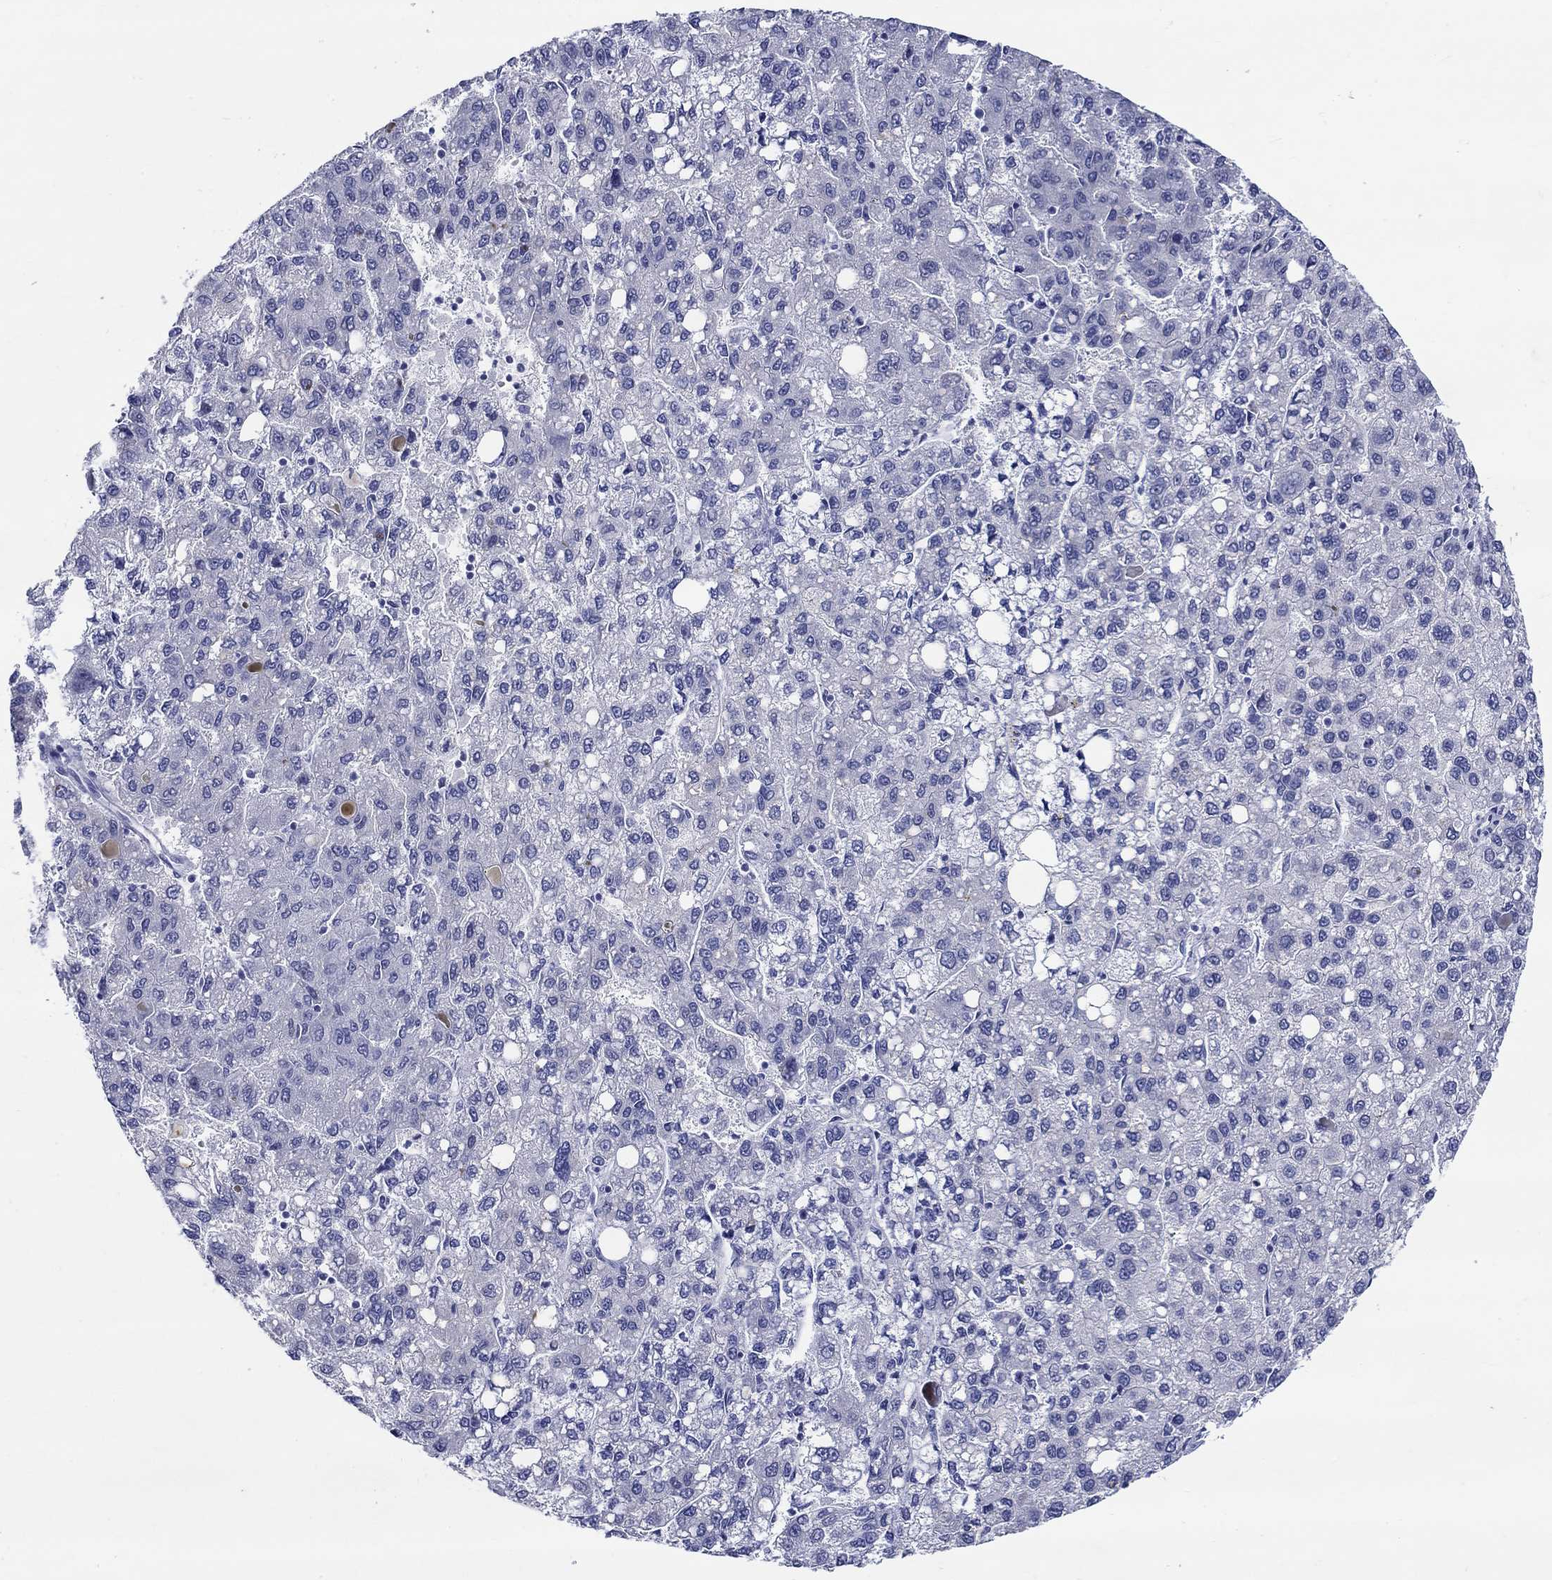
{"staining": {"intensity": "negative", "quantity": "none", "location": "none"}, "tissue": "liver cancer", "cell_type": "Tumor cells", "image_type": "cancer", "snomed": [{"axis": "morphology", "description": "Carcinoma, Hepatocellular, NOS"}, {"axis": "topography", "description": "Liver"}], "caption": "High magnification brightfield microscopy of liver cancer (hepatocellular carcinoma) stained with DAB (3,3'-diaminobenzidine) (brown) and counterstained with hematoxylin (blue): tumor cells show no significant staining.", "gene": "CRYGS", "patient": {"sex": "female", "age": 82}}